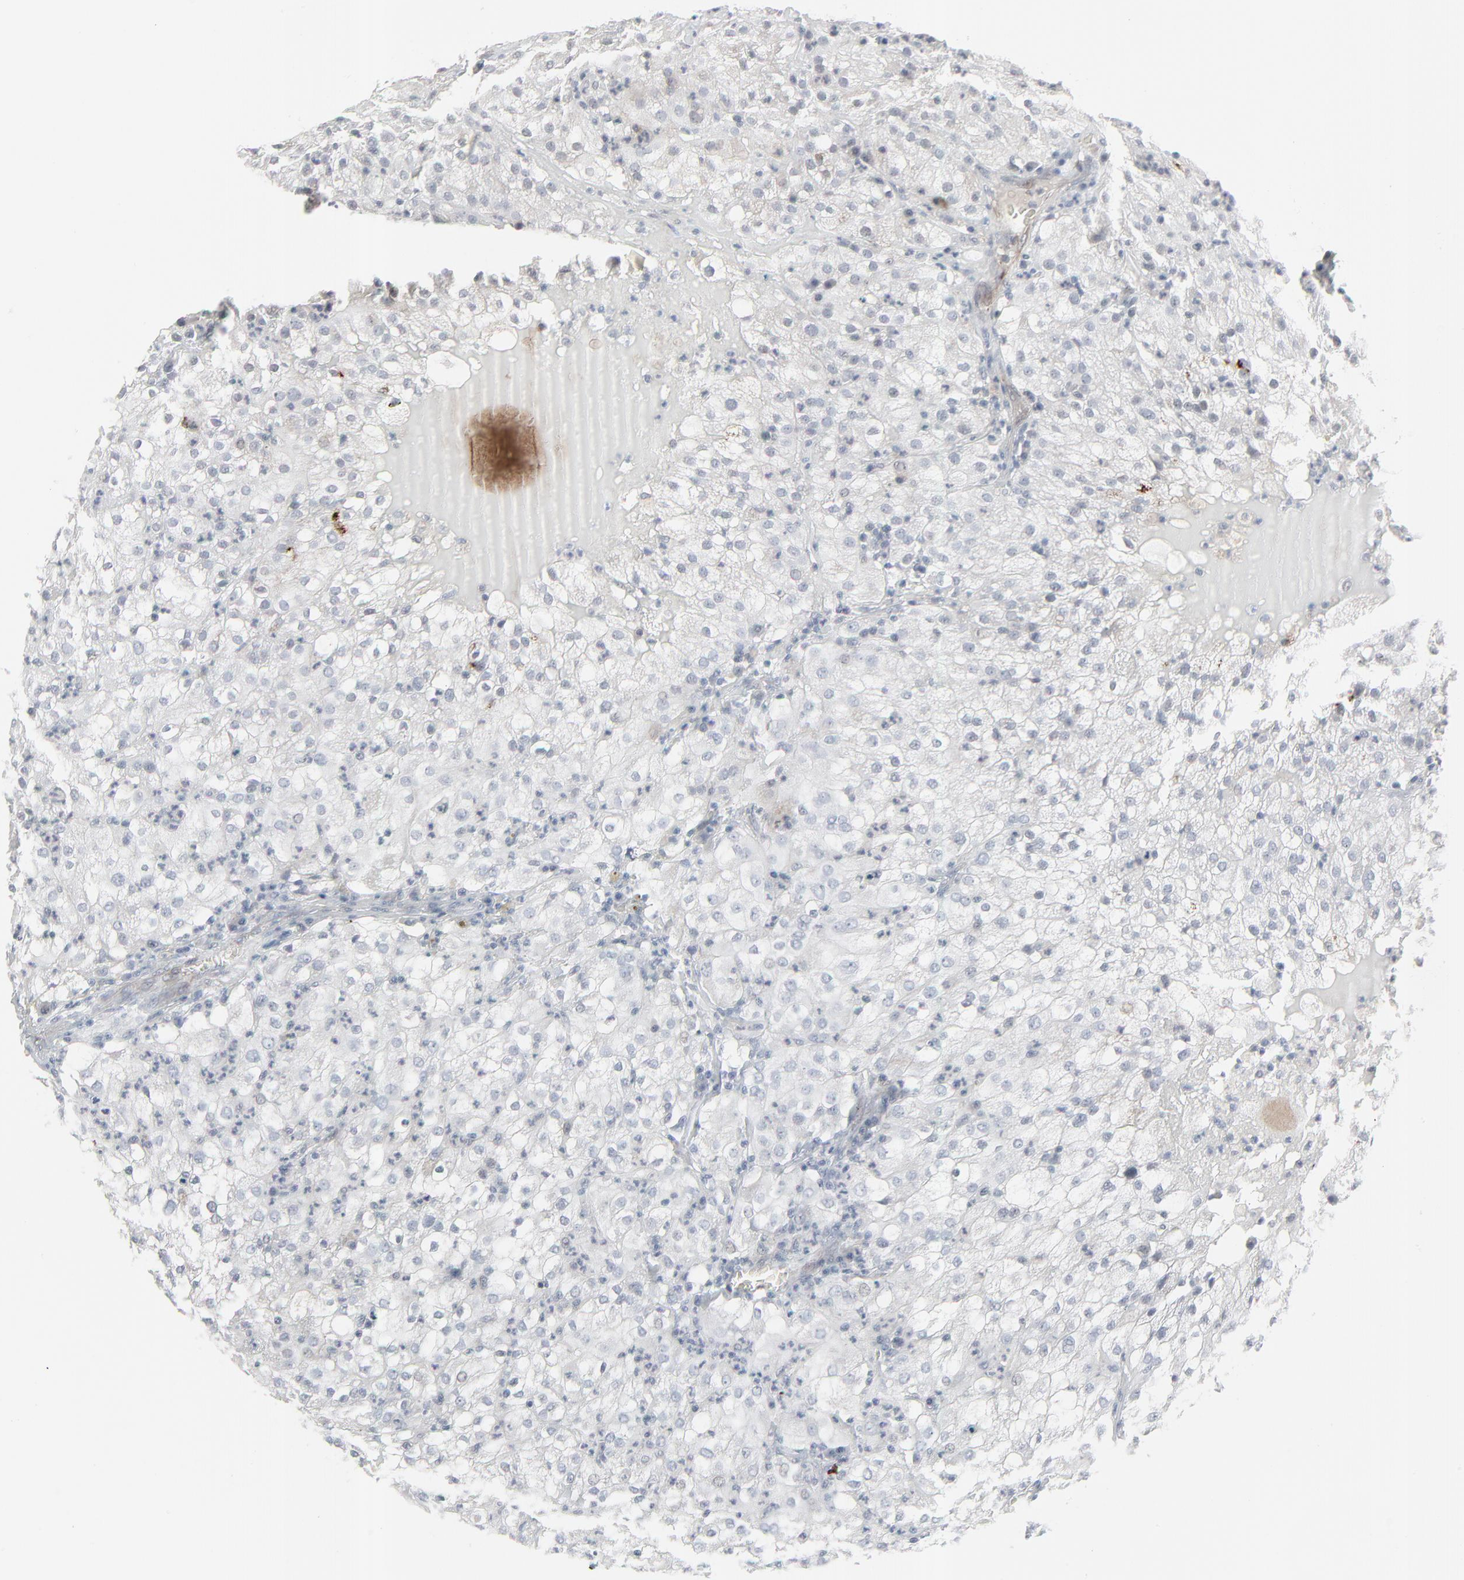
{"staining": {"intensity": "negative", "quantity": "none", "location": "none"}, "tissue": "renal cancer", "cell_type": "Tumor cells", "image_type": "cancer", "snomed": [{"axis": "morphology", "description": "Adenocarcinoma, NOS"}, {"axis": "topography", "description": "Kidney"}], "caption": "This is an immunohistochemistry (IHC) micrograph of human renal cancer (adenocarcinoma). There is no positivity in tumor cells.", "gene": "NEUROD1", "patient": {"sex": "male", "age": 59}}